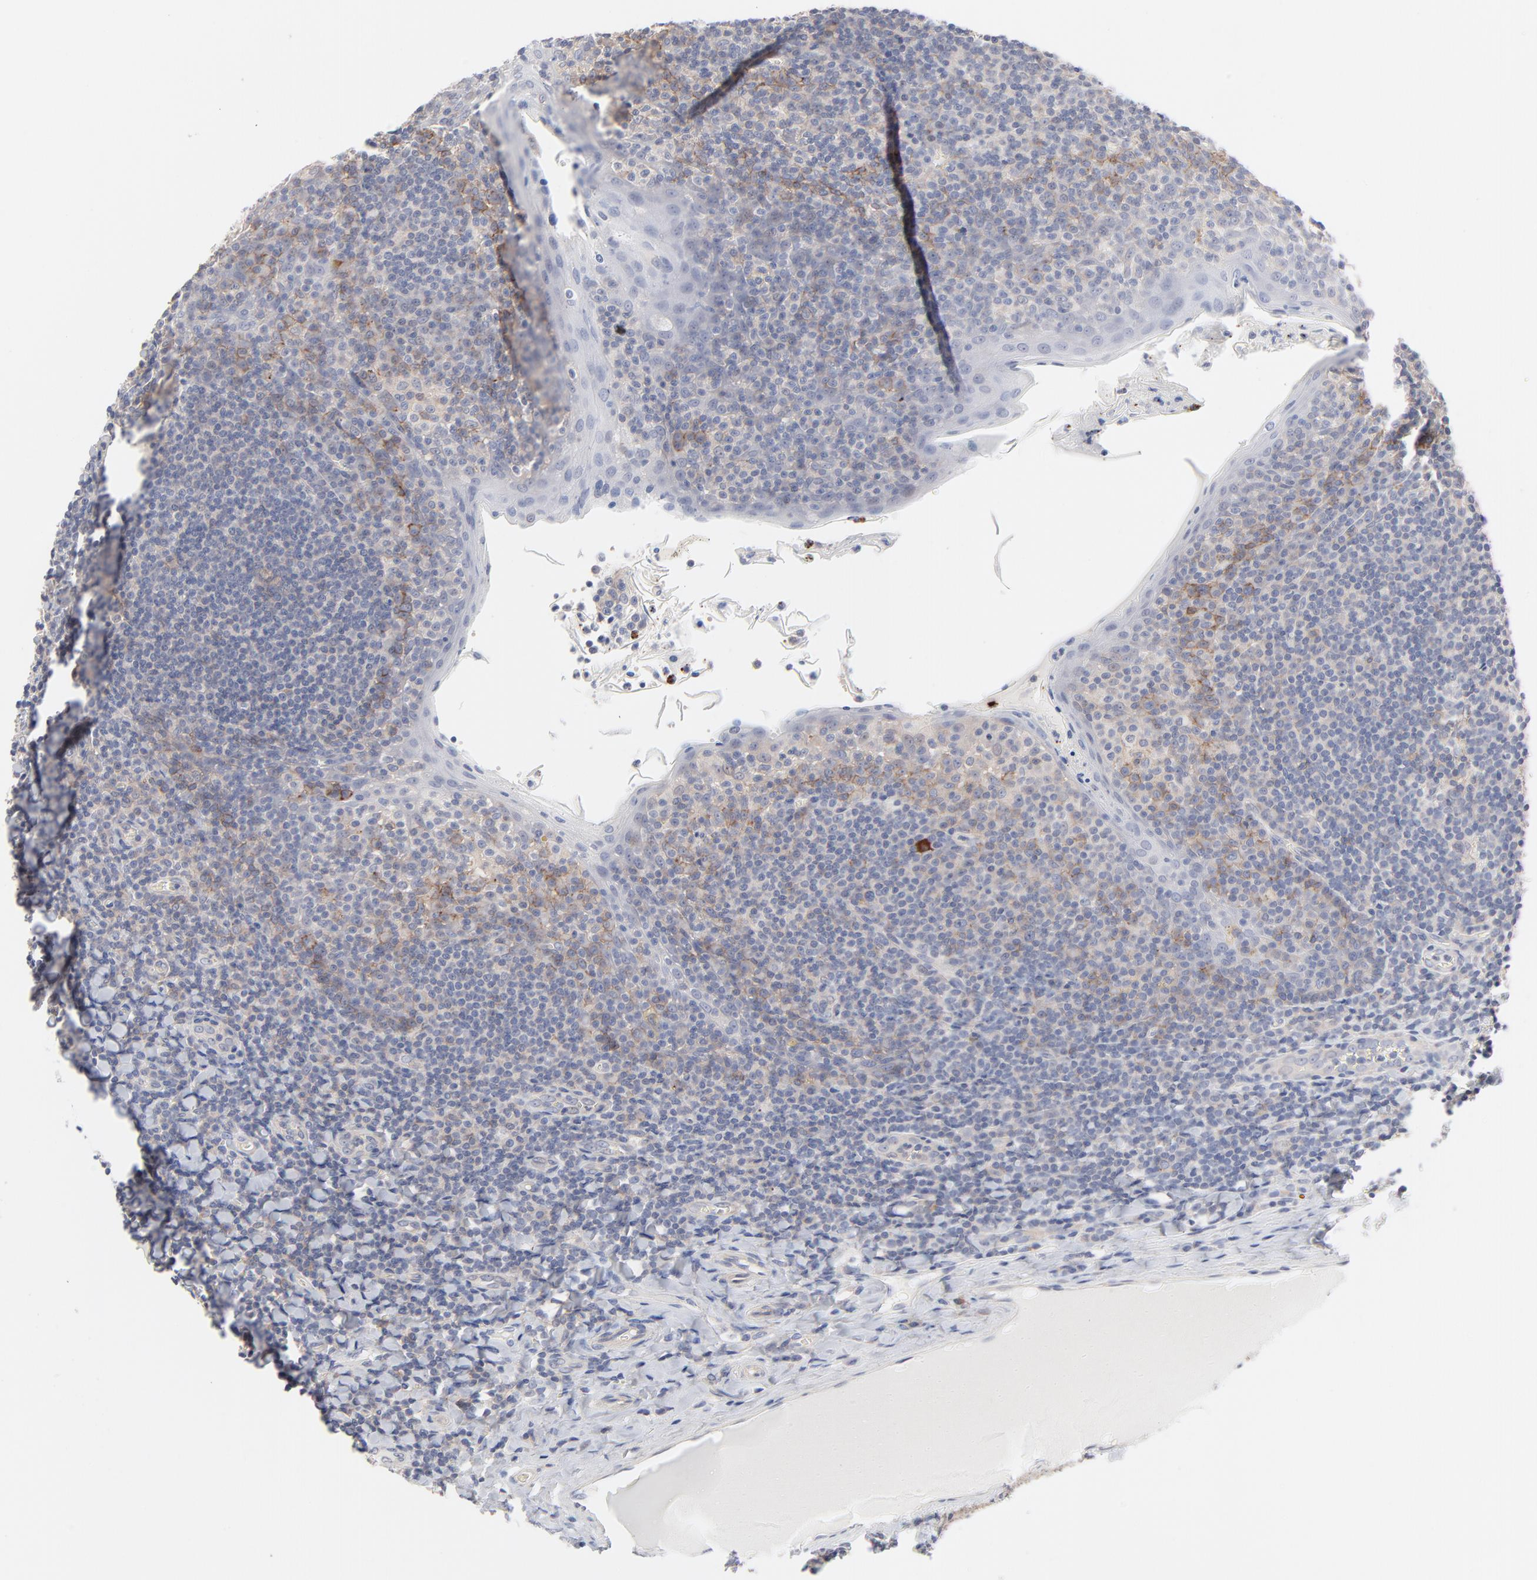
{"staining": {"intensity": "weak", "quantity": ">75%", "location": "cytoplasmic/membranous"}, "tissue": "tonsil", "cell_type": "Germinal center cells", "image_type": "normal", "snomed": [{"axis": "morphology", "description": "Normal tissue, NOS"}, {"axis": "topography", "description": "Tonsil"}], "caption": "Protein analysis of normal tonsil demonstrates weak cytoplasmic/membranous expression in about >75% of germinal center cells. The protein is shown in brown color, while the nuclei are stained blue.", "gene": "SLC16A1", "patient": {"sex": "male", "age": 31}}